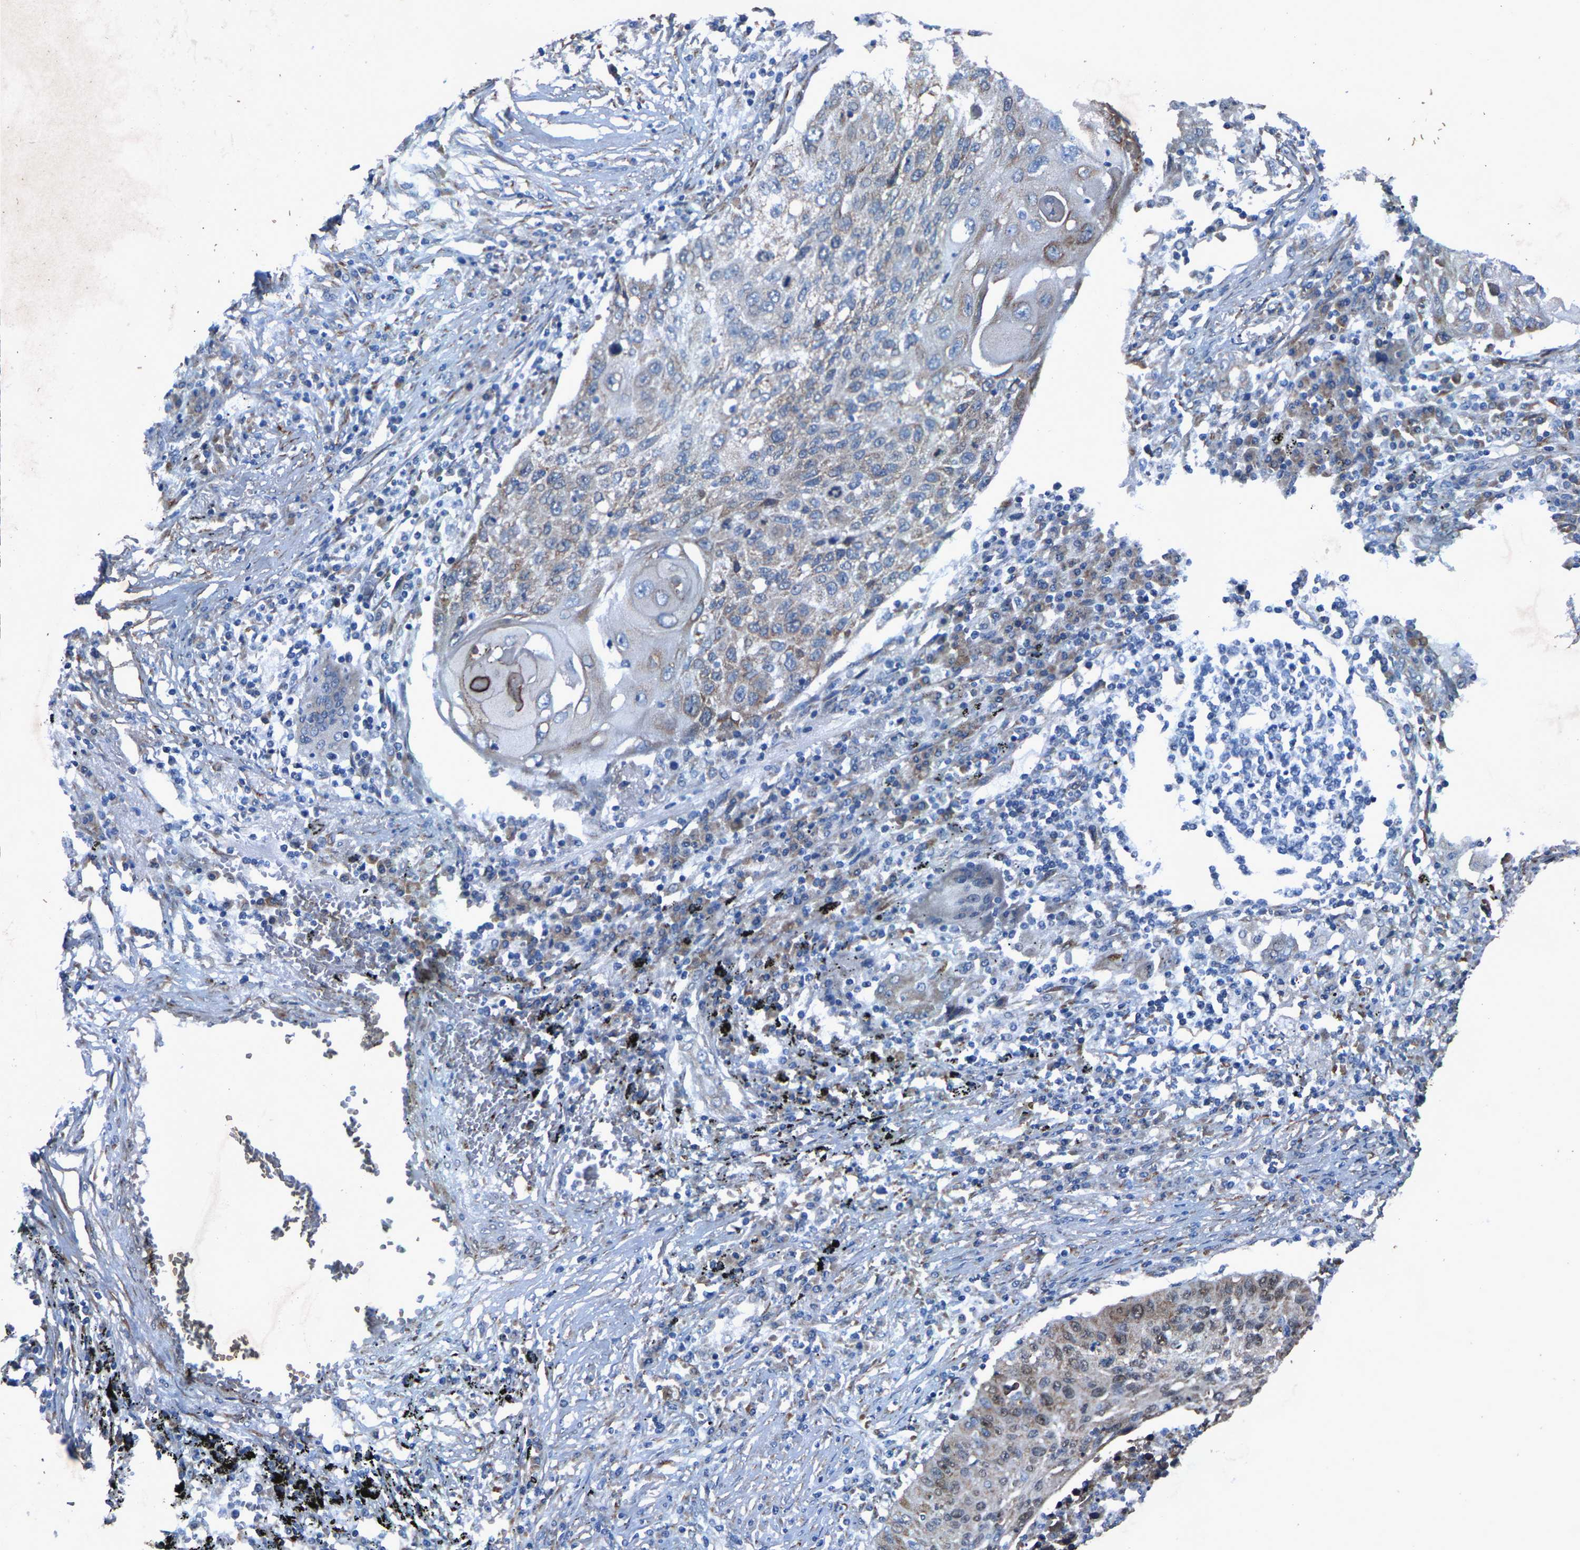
{"staining": {"intensity": "weak", "quantity": "<25%", "location": "cytoplasmic/membranous"}, "tissue": "lung cancer", "cell_type": "Tumor cells", "image_type": "cancer", "snomed": [{"axis": "morphology", "description": "Squamous cell carcinoma, NOS"}, {"axis": "topography", "description": "Lung"}], "caption": "Immunohistochemical staining of squamous cell carcinoma (lung) exhibits no significant positivity in tumor cells.", "gene": "PDP1", "patient": {"sex": "female", "age": 63}}